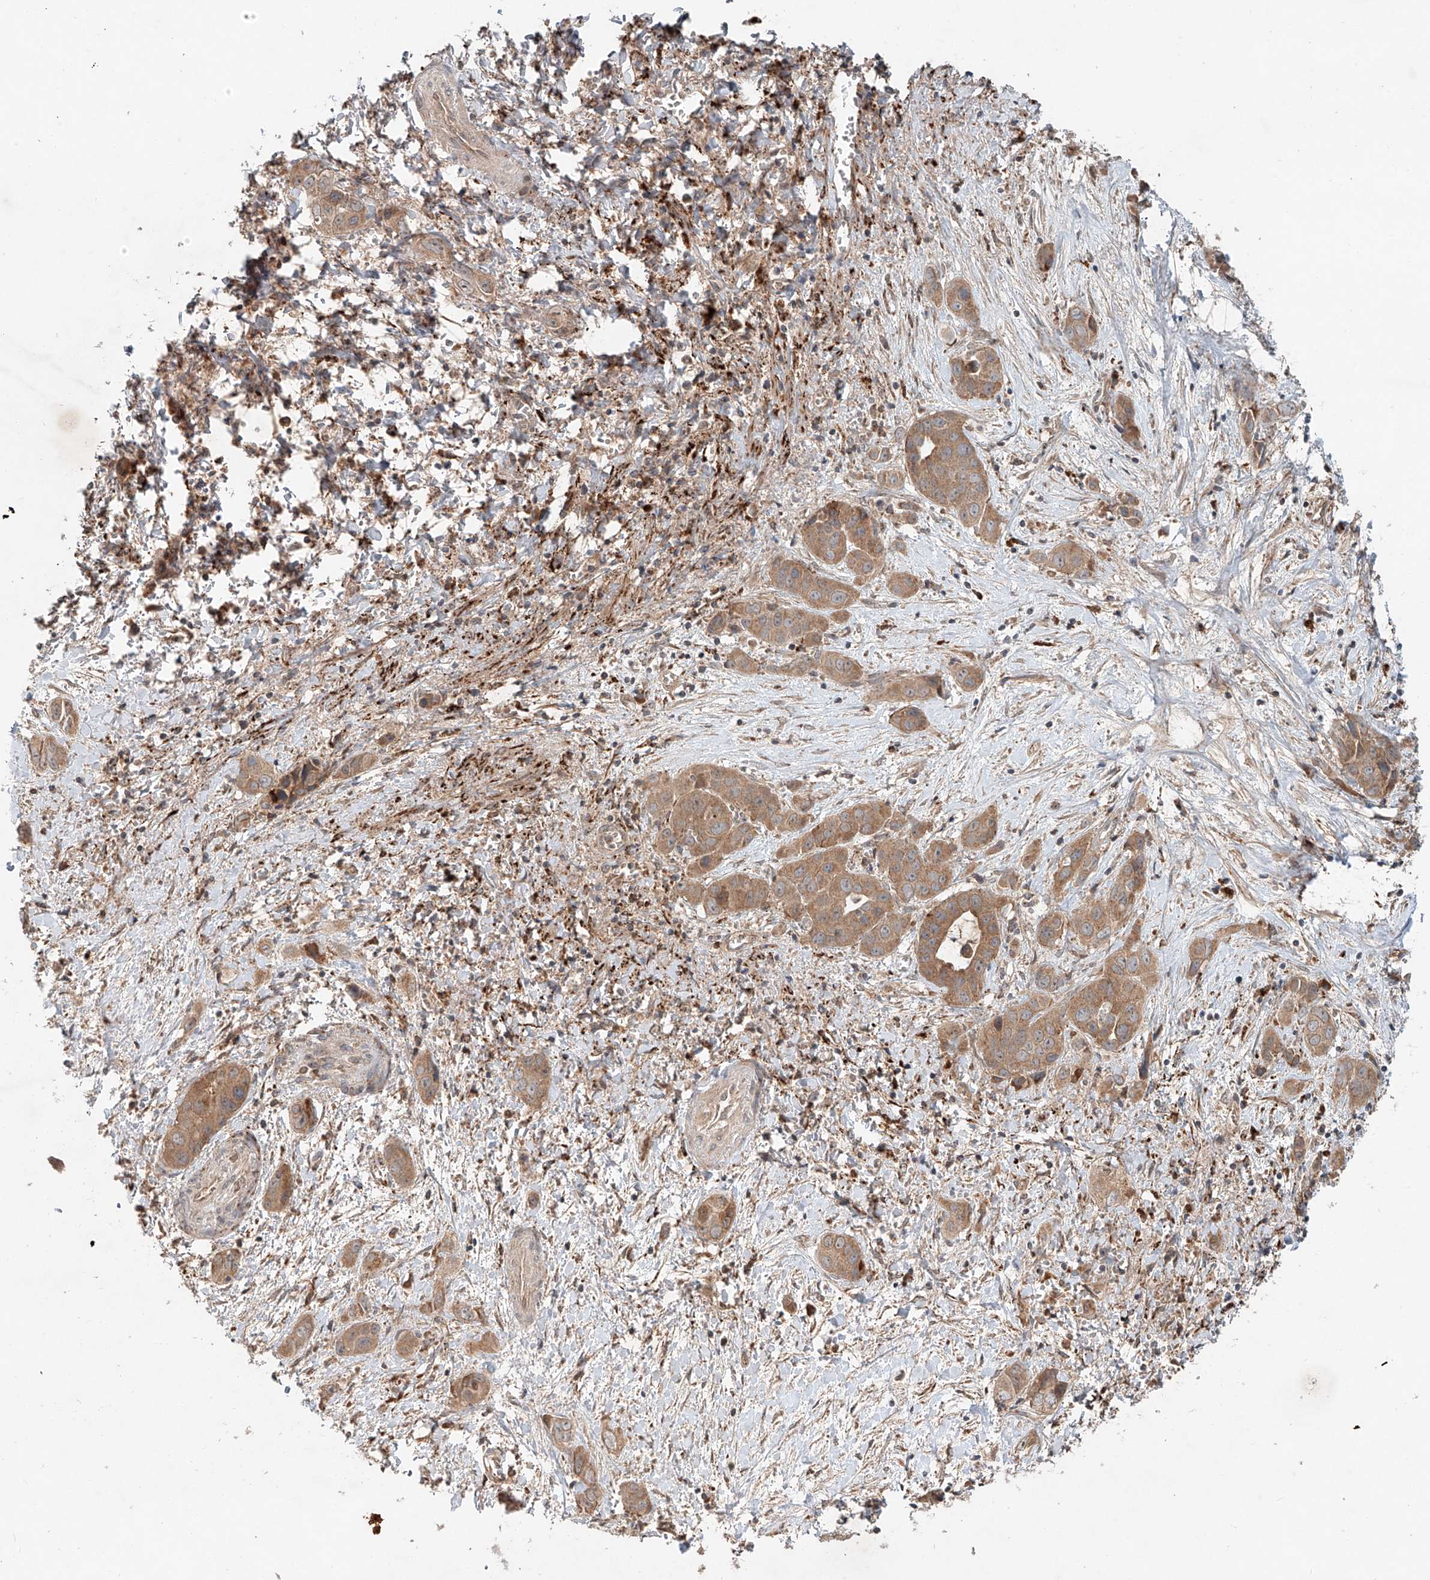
{"staining": {"intensity": "moderate", "quantity": ">75%", "location": "cytoplasmic/membranous"}, "tissue": "liver cancer", "cell_type": "Tumor cells", "image_type": "cancer", "snomed": [{"axis": "morphology", "description": "Cholangiocarcinoma"}, {"axis": "topography", "description": "Liver"}], "caption": "This is an image of immunohistochemistry (IHC) staining of cholangiocarcinoma (liver), which shows moderate positivity in the cytoplasmic/membranous of tumor cells.", "gene": "IER5", "patient": {"sex": "female", "age": 52}}